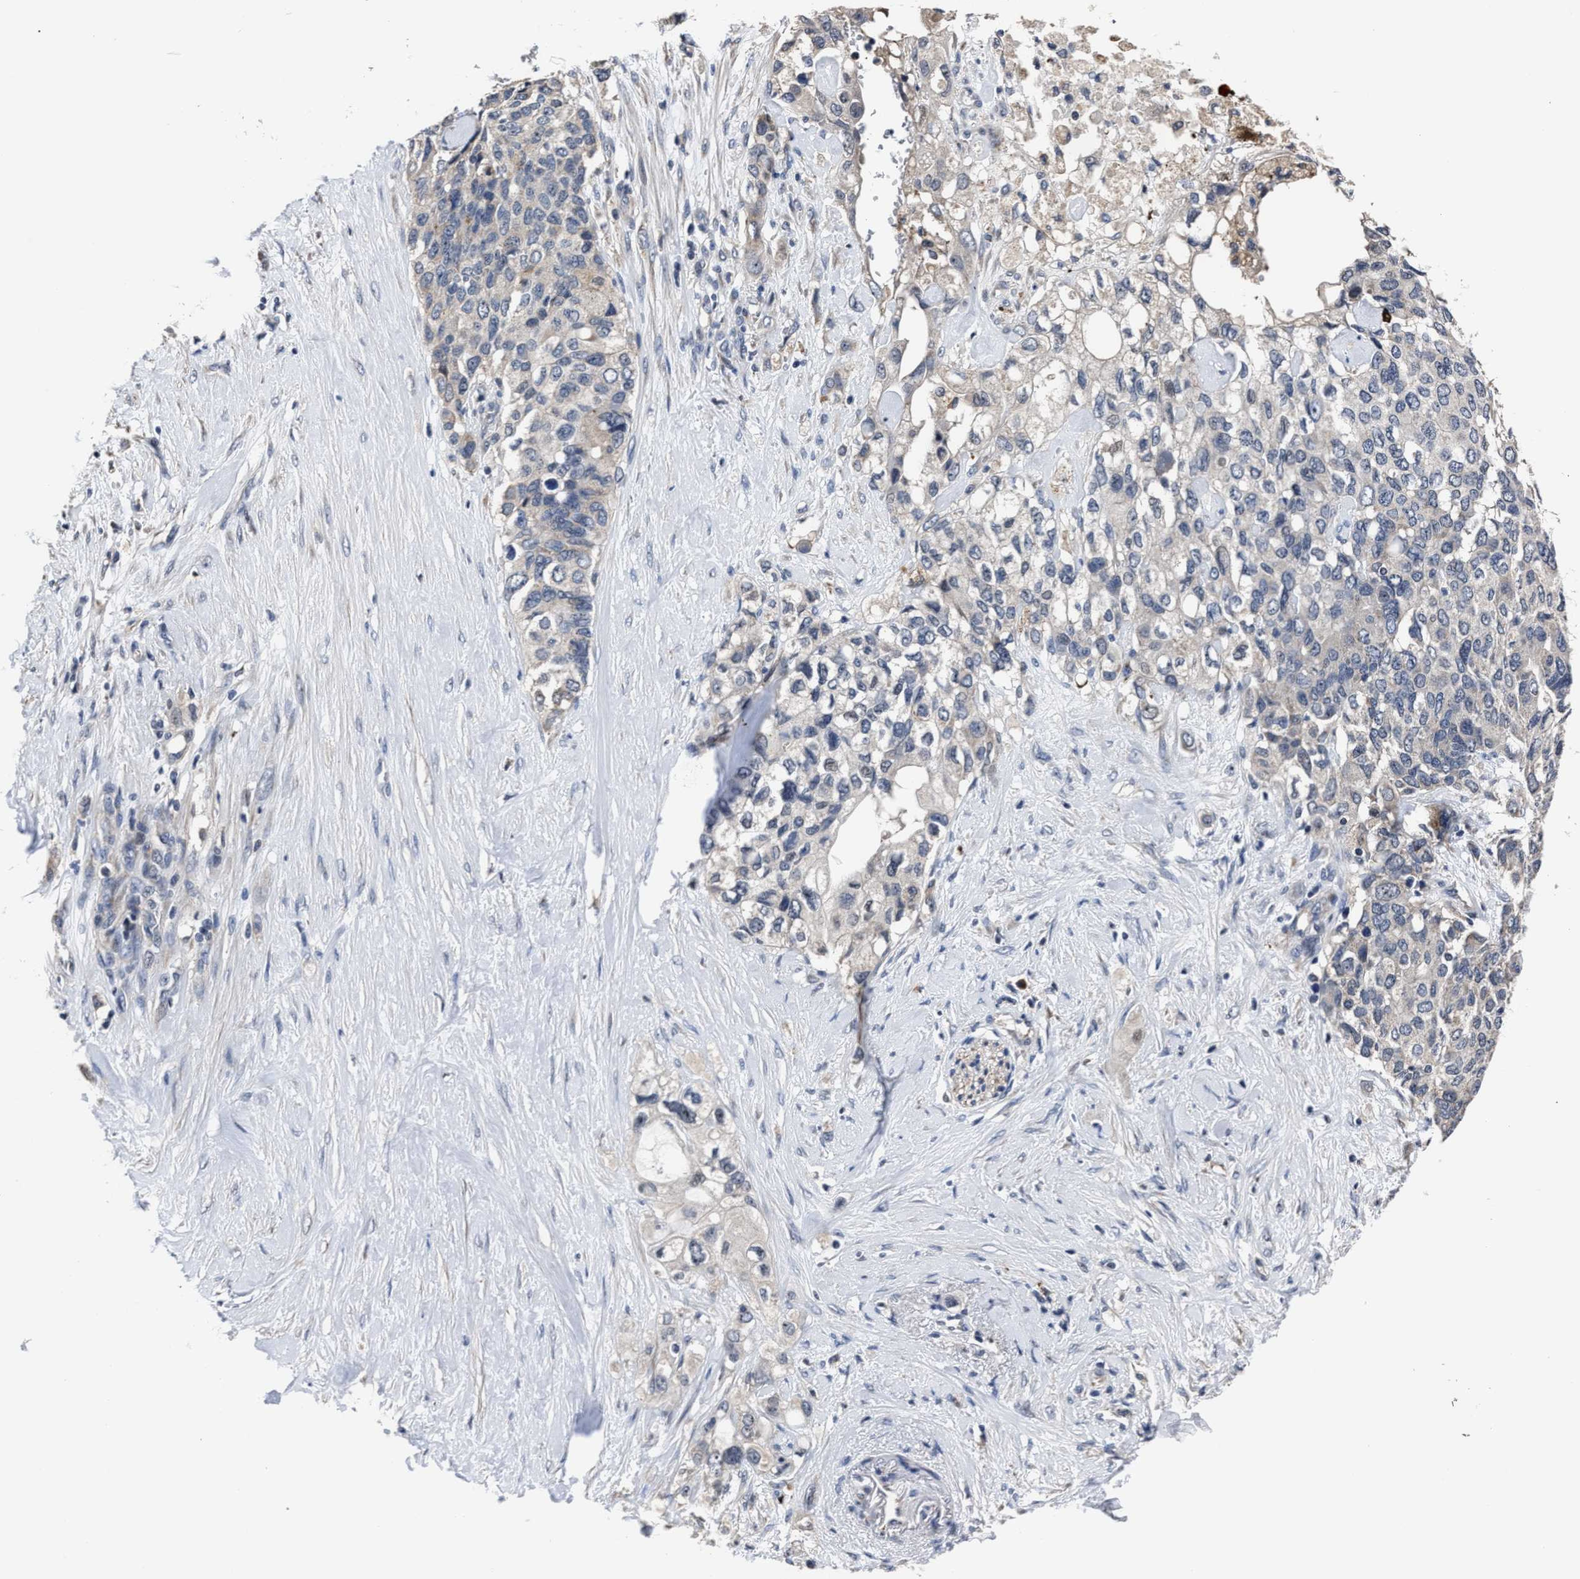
{"staining": {"intensity": "negative", "quantity": "none", "location": "none"}, "tissue": "pancreatic cancer", "cell_type": "Tumor cells", "image_type": "cancer", "snomed": [{"axis": "morphology", "description": "Adenocarcinoma, NOS"}, {"axis": "topography", "description": "Pancreas"}], "caption": "The immunohistochemistry image has no significant positivity in tumor cells of pancreatic cancer tissue.", "gene": "RSBN1L", "patient": {"sex": "female", "age": 56}}